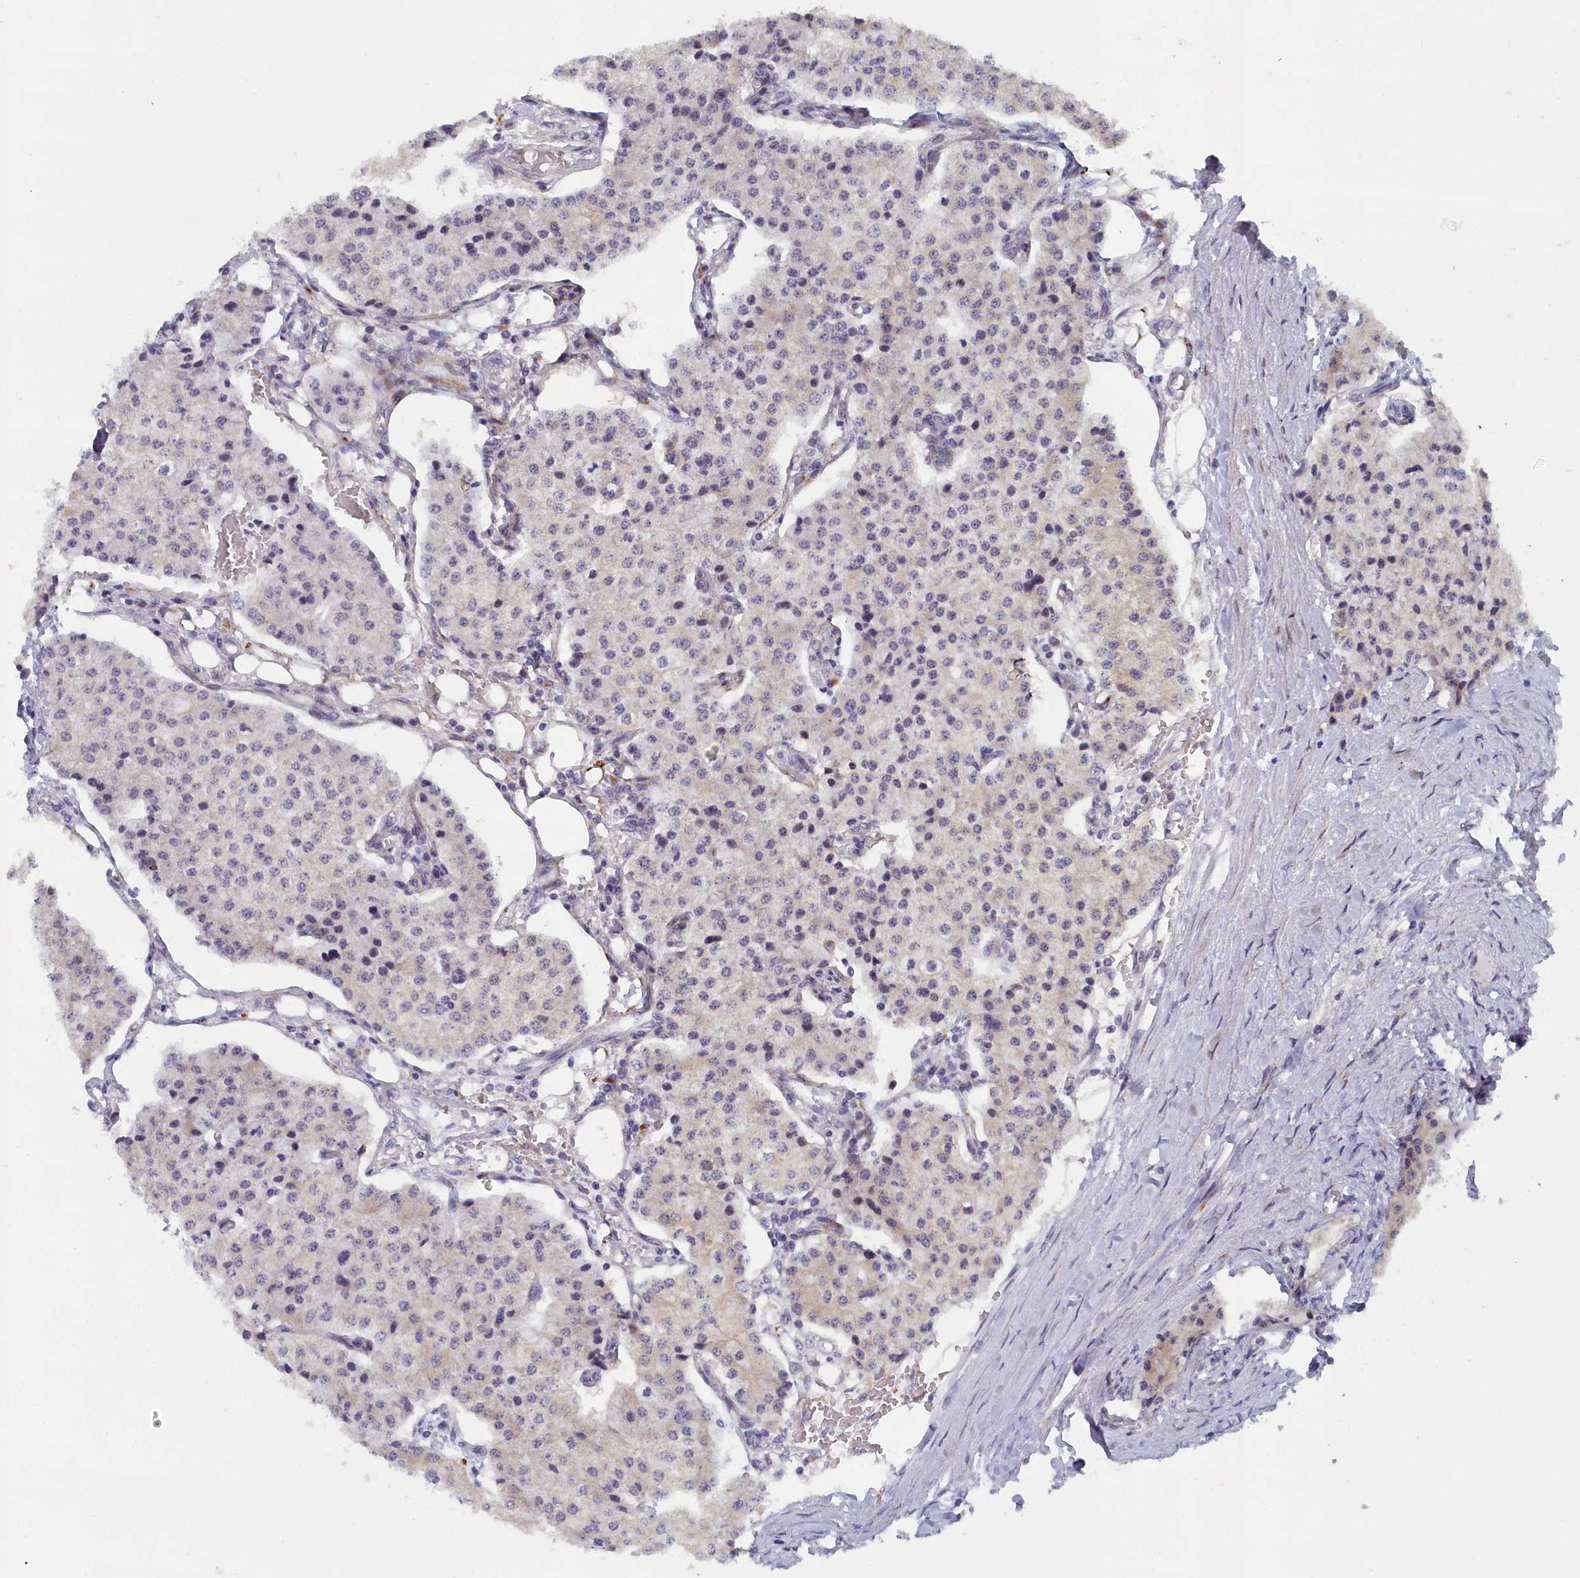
{"staining": {"intensity": "negative", "quantity": "none", "location": "none"}, "tissue": "carcinoid", "cell_type": "Tumor cells", "image_type": "cancer", "snomed": [{"axis": "morphology", "description": "Carcinoid, malignant, NOS"}, {"axis": "topography", "description": "Colon"}], "caption": "Immunohistochemistry histopathology image of carcinoid stained for a protein (brown), which reveals no expression in tumor cells. Nuclei are stained in blue.", "gene": "B9D2", "patient": {"sex": "female", "age": 52}}